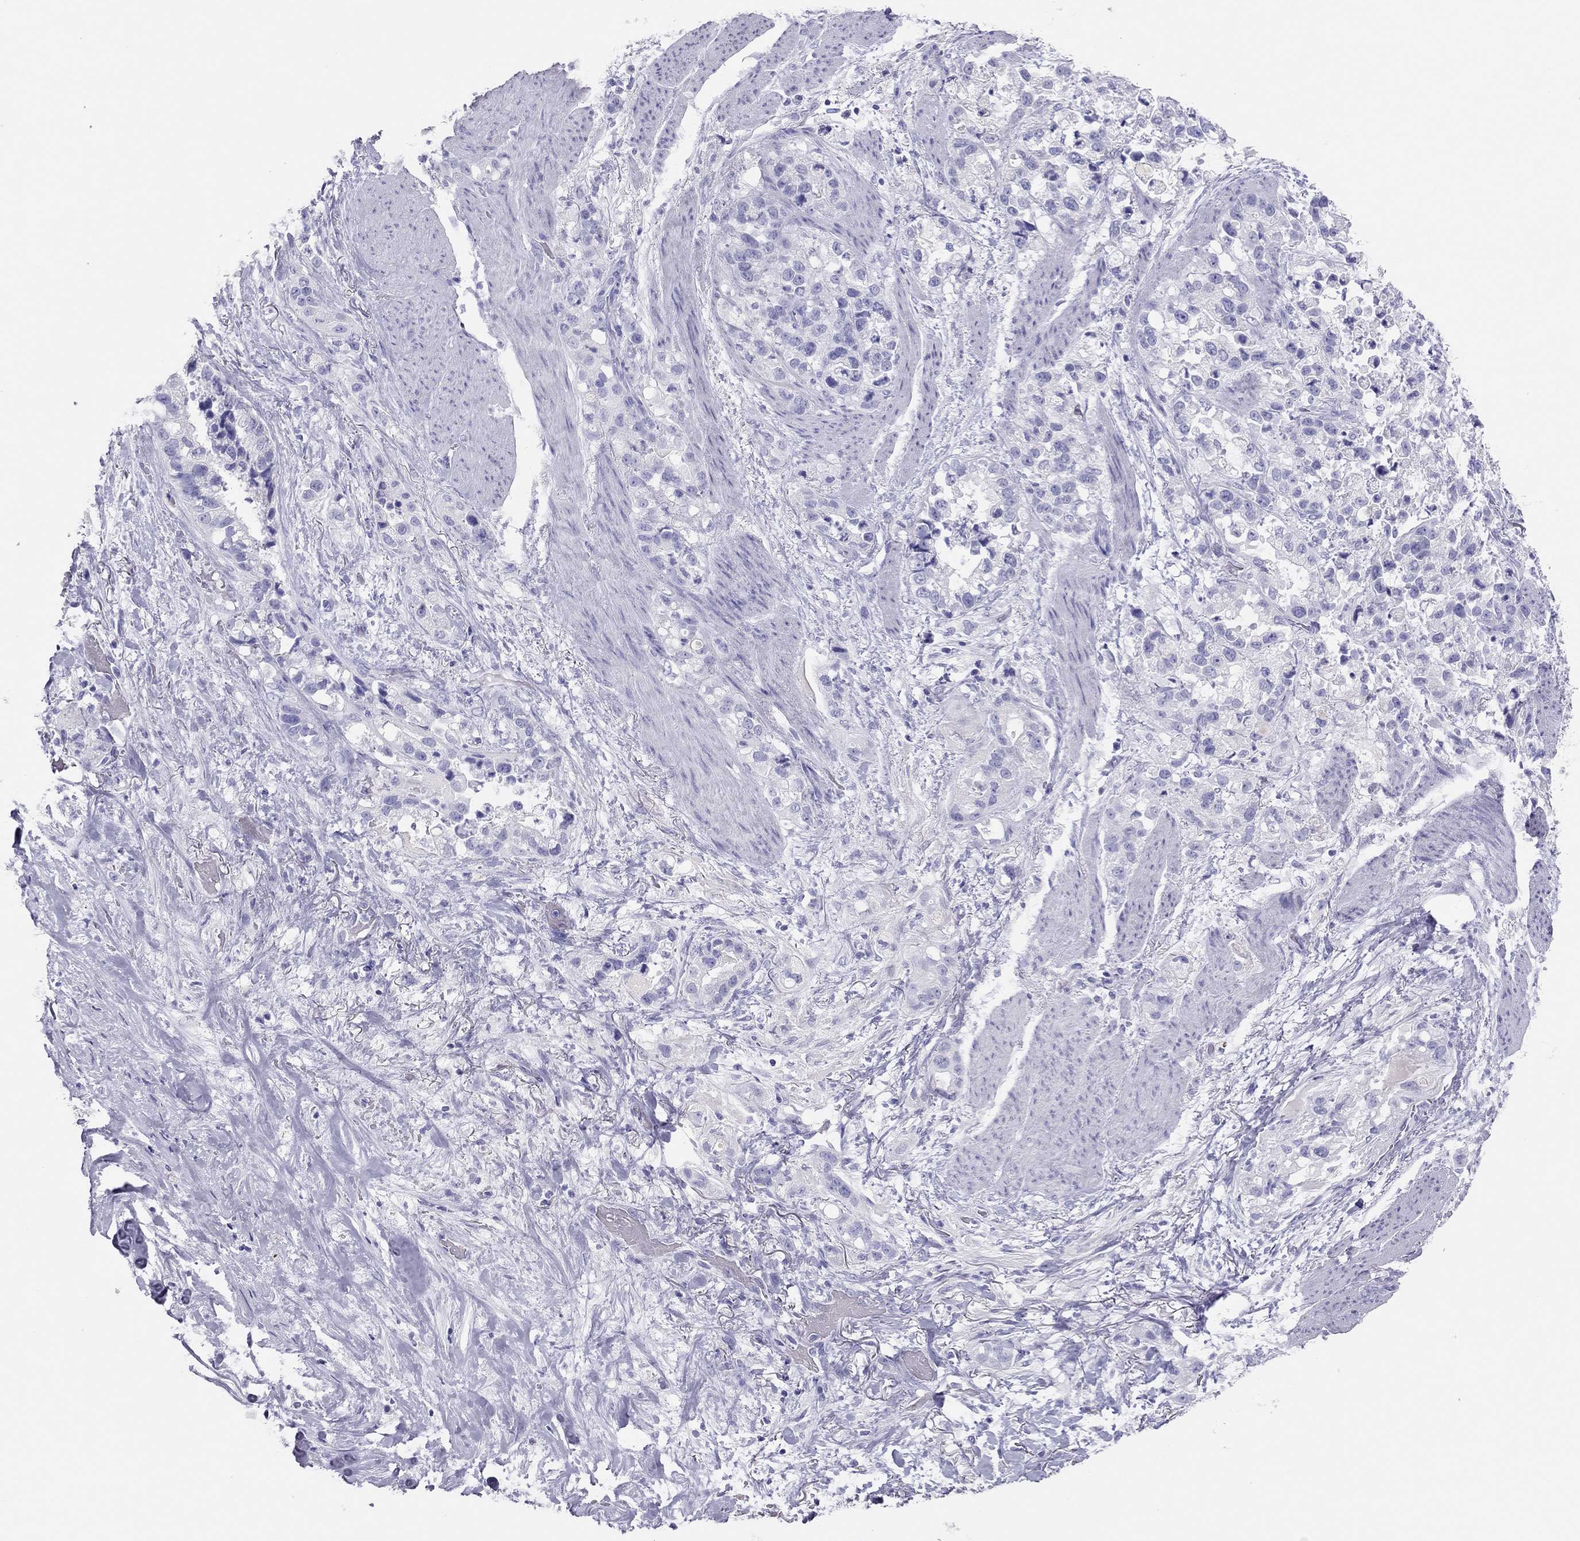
{"staining": {"intensity": "negative", "quantity": "none", "location": "none"}, "tissue": "stomach cancer", "cell_type": "Tumor cells", "image_type": "cancer", "snomed": [{"axis": "morphology", "description": "Adenocarcinoma, NOS"}, {"axis": "topography", "description": "Stomach"}], "caption": "Immunohistochemistry photomicrograph of stomach cancer stained for a protein (brown), which demonstrates no staining in tumor cells.", "gene": "TSHB", "patient": {"sex": "male", "age": 59}}